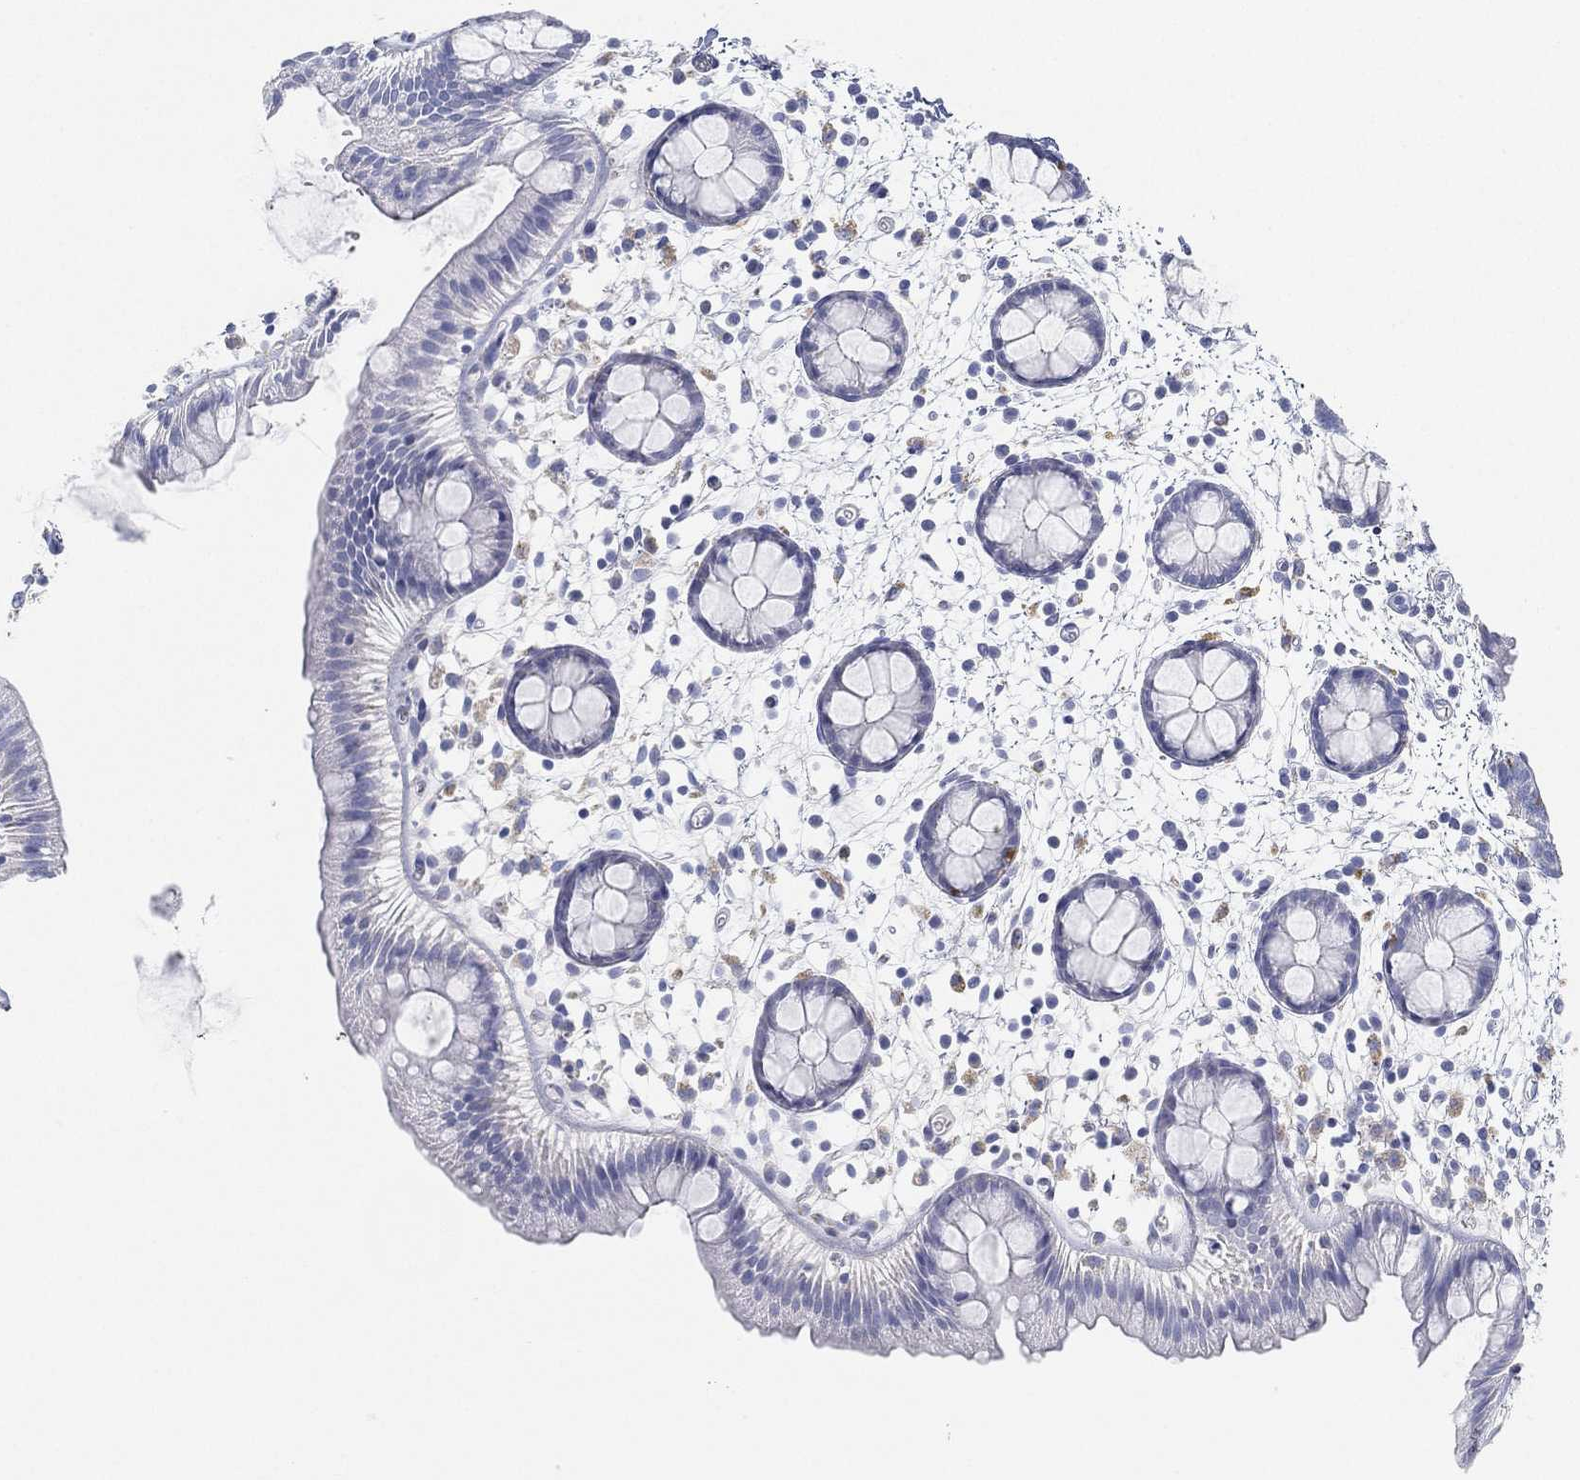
{"staining": {"intensity": "negative", "quantity": "none", "location": "none"}, "tissue": "rectum", "cell_type": "Glandular cells", "image_type": "normal", "snomed": [{"axis": "morphology", "description": "Normal tissue, NOS"}, {"axis": "topography", "description": "Rectum"}], "caption": "High power microscopy photomicrograph of an immunohistochemistry histopathology image of unremarkable rectum, revealing no significant staining in glandular cells.", "gene": "GPR61", "patient": {"sex": "male", "age": 57}}